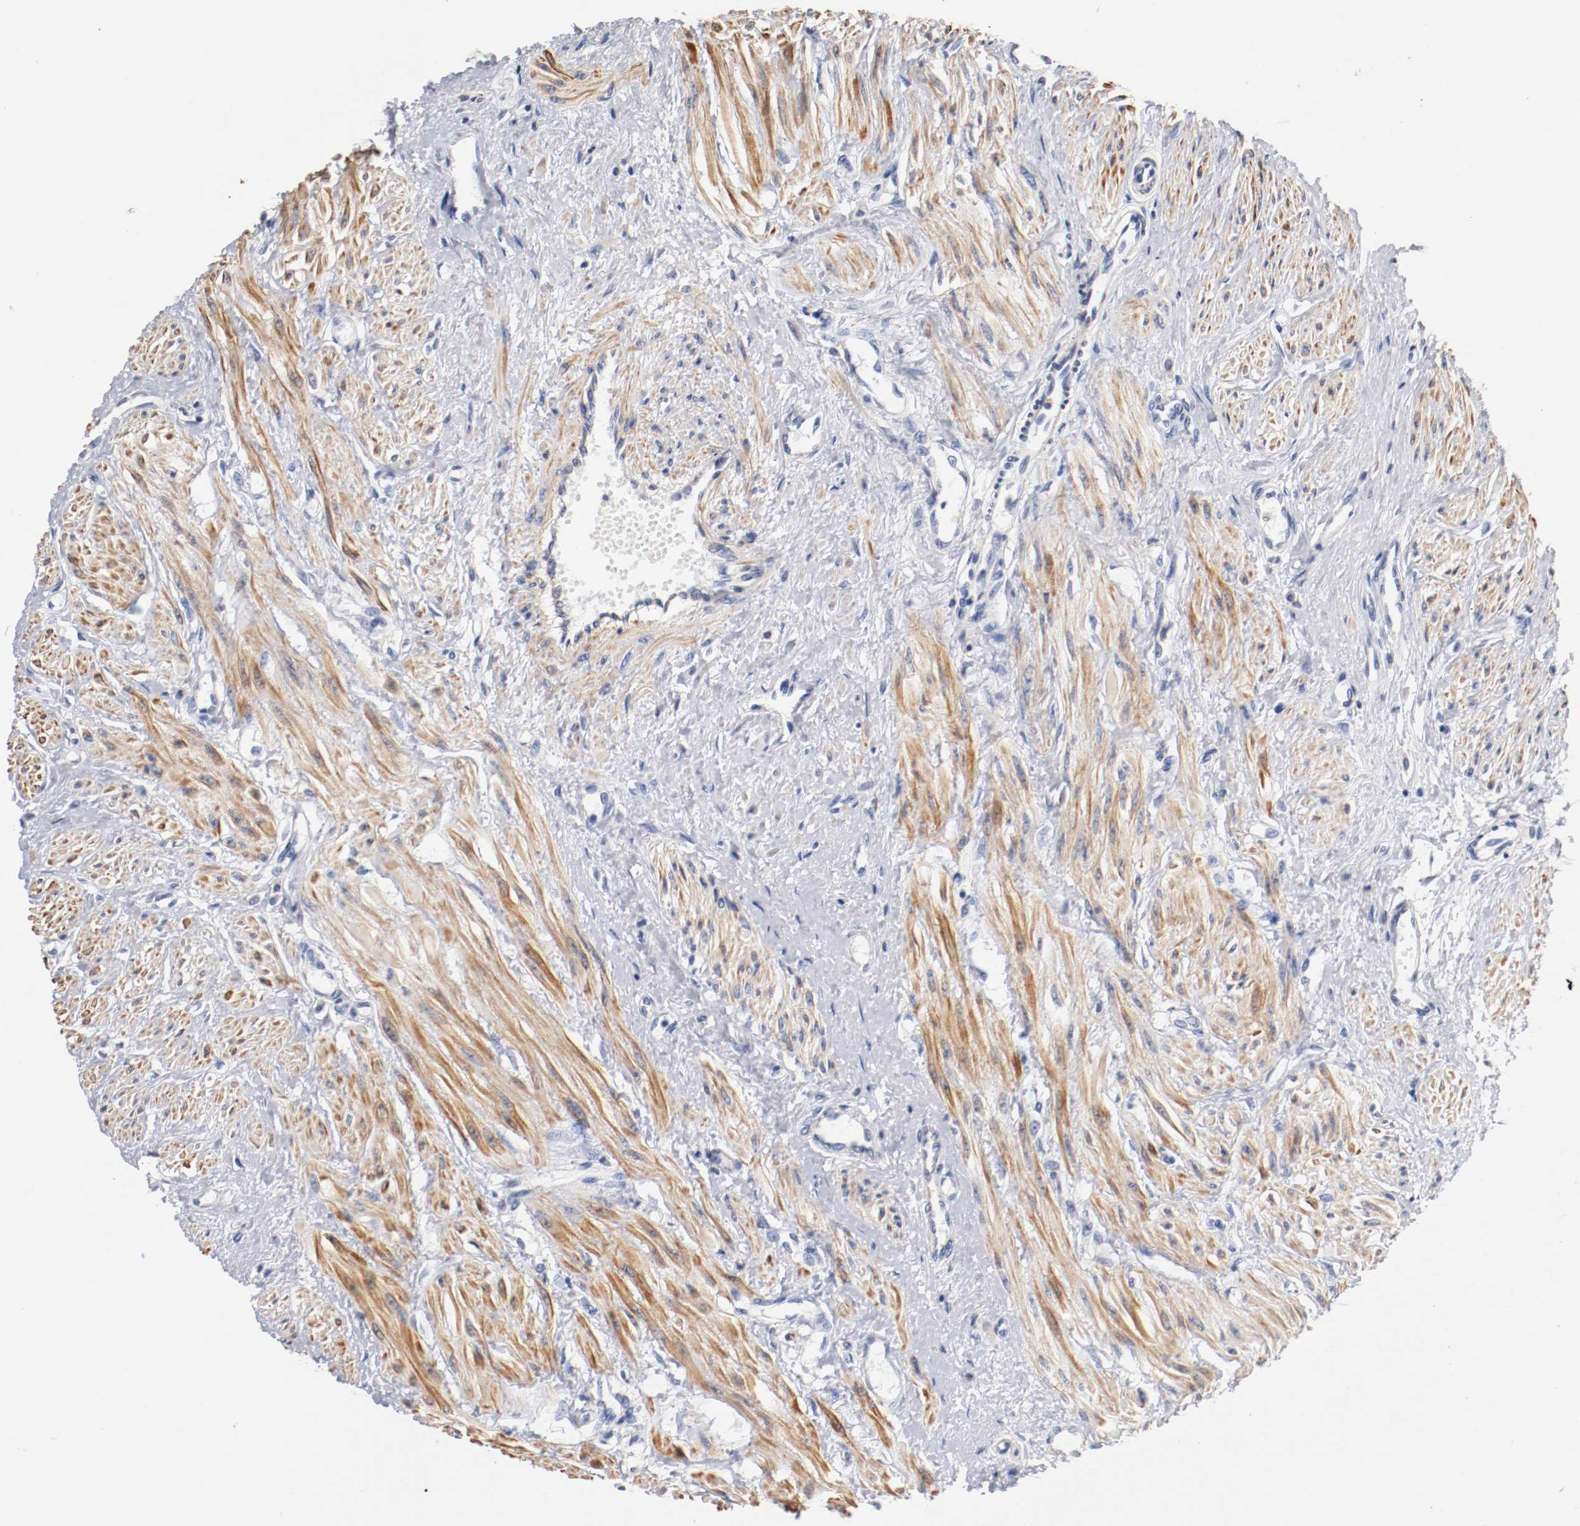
{"staining": {"intensity": "moderate", "quantity": "25%-75%", "location": "cytoplasmic/membranous"}, "tissue": "smooth muscle", "cell_type": "Smooth muscle cells", "image_type": "normal", "snomed": [{"axis": "morphology", "description": "Normal tissue, NOS"}, {"axis": "topography", "description": "Smooth muscle"}, {"axis": "topography", "description": "Uterus"}], "caption": "Immunohistochemical staining of unremarkable smooth muscle exhibits moderate cytoplasmic/membranous protein expression in about 25%-75% of smooth muscle cells.", "gene": "SEMA5A", "patient": {"sex": "female", "age": 39}}